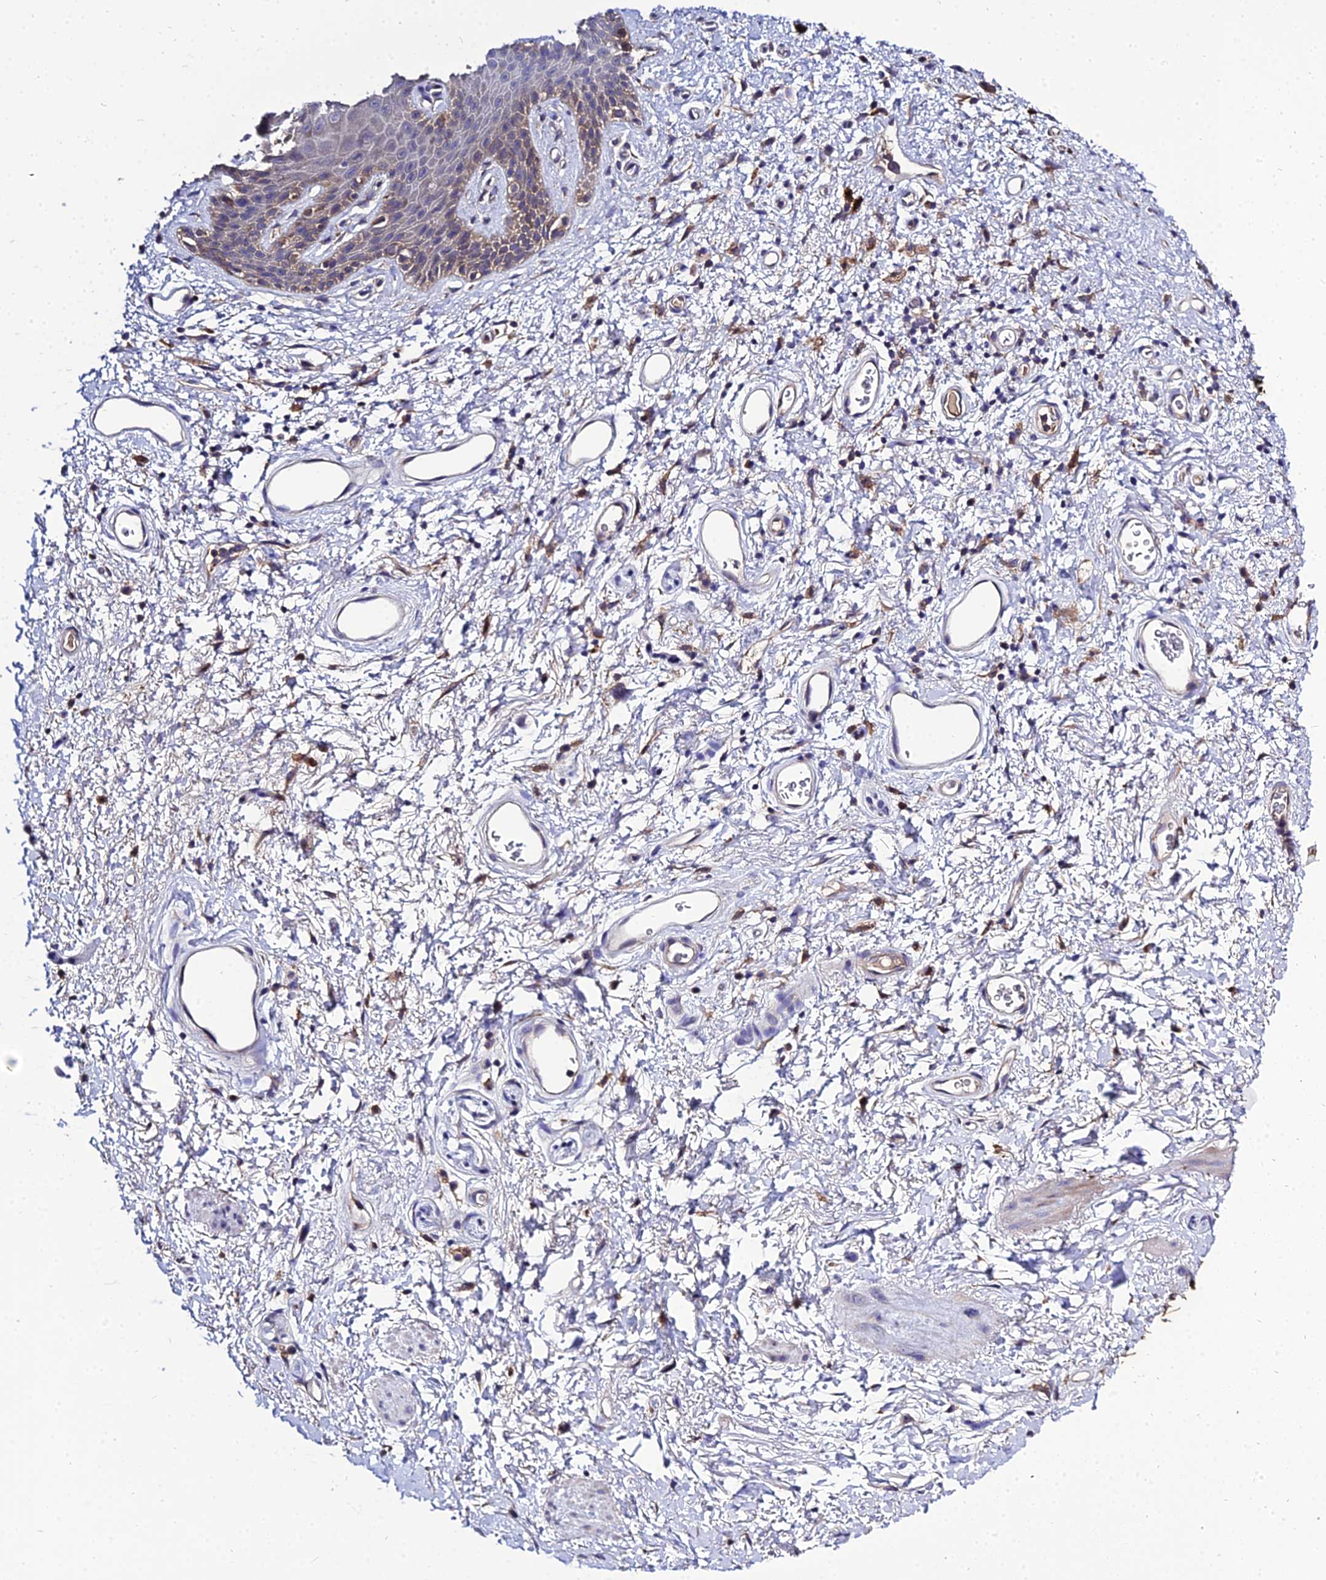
{"staining": {"intensity": "moderate", "quantity": "<25%", "location": "cytoplasmic/membranous"}, "tissue": "skin", "cell_type": "Epidermal cells", "image_type": "normal", "snomed": [{"axis": "morphology", "description": "Normal tissue, NOS"}, {"axis": "topography", "description": "Anal"}], "caption": "A brown stain highlights moderate cytoplasmic/membranous expression of a protein in epidermal cells of normal human skin. The staining was performed using DAB, with brown indicating positive protein expression. Nuclei are stained blue with hematoxylin.", "gene": "C2orf69", "patient": {"sex": "female", "age": 46}}